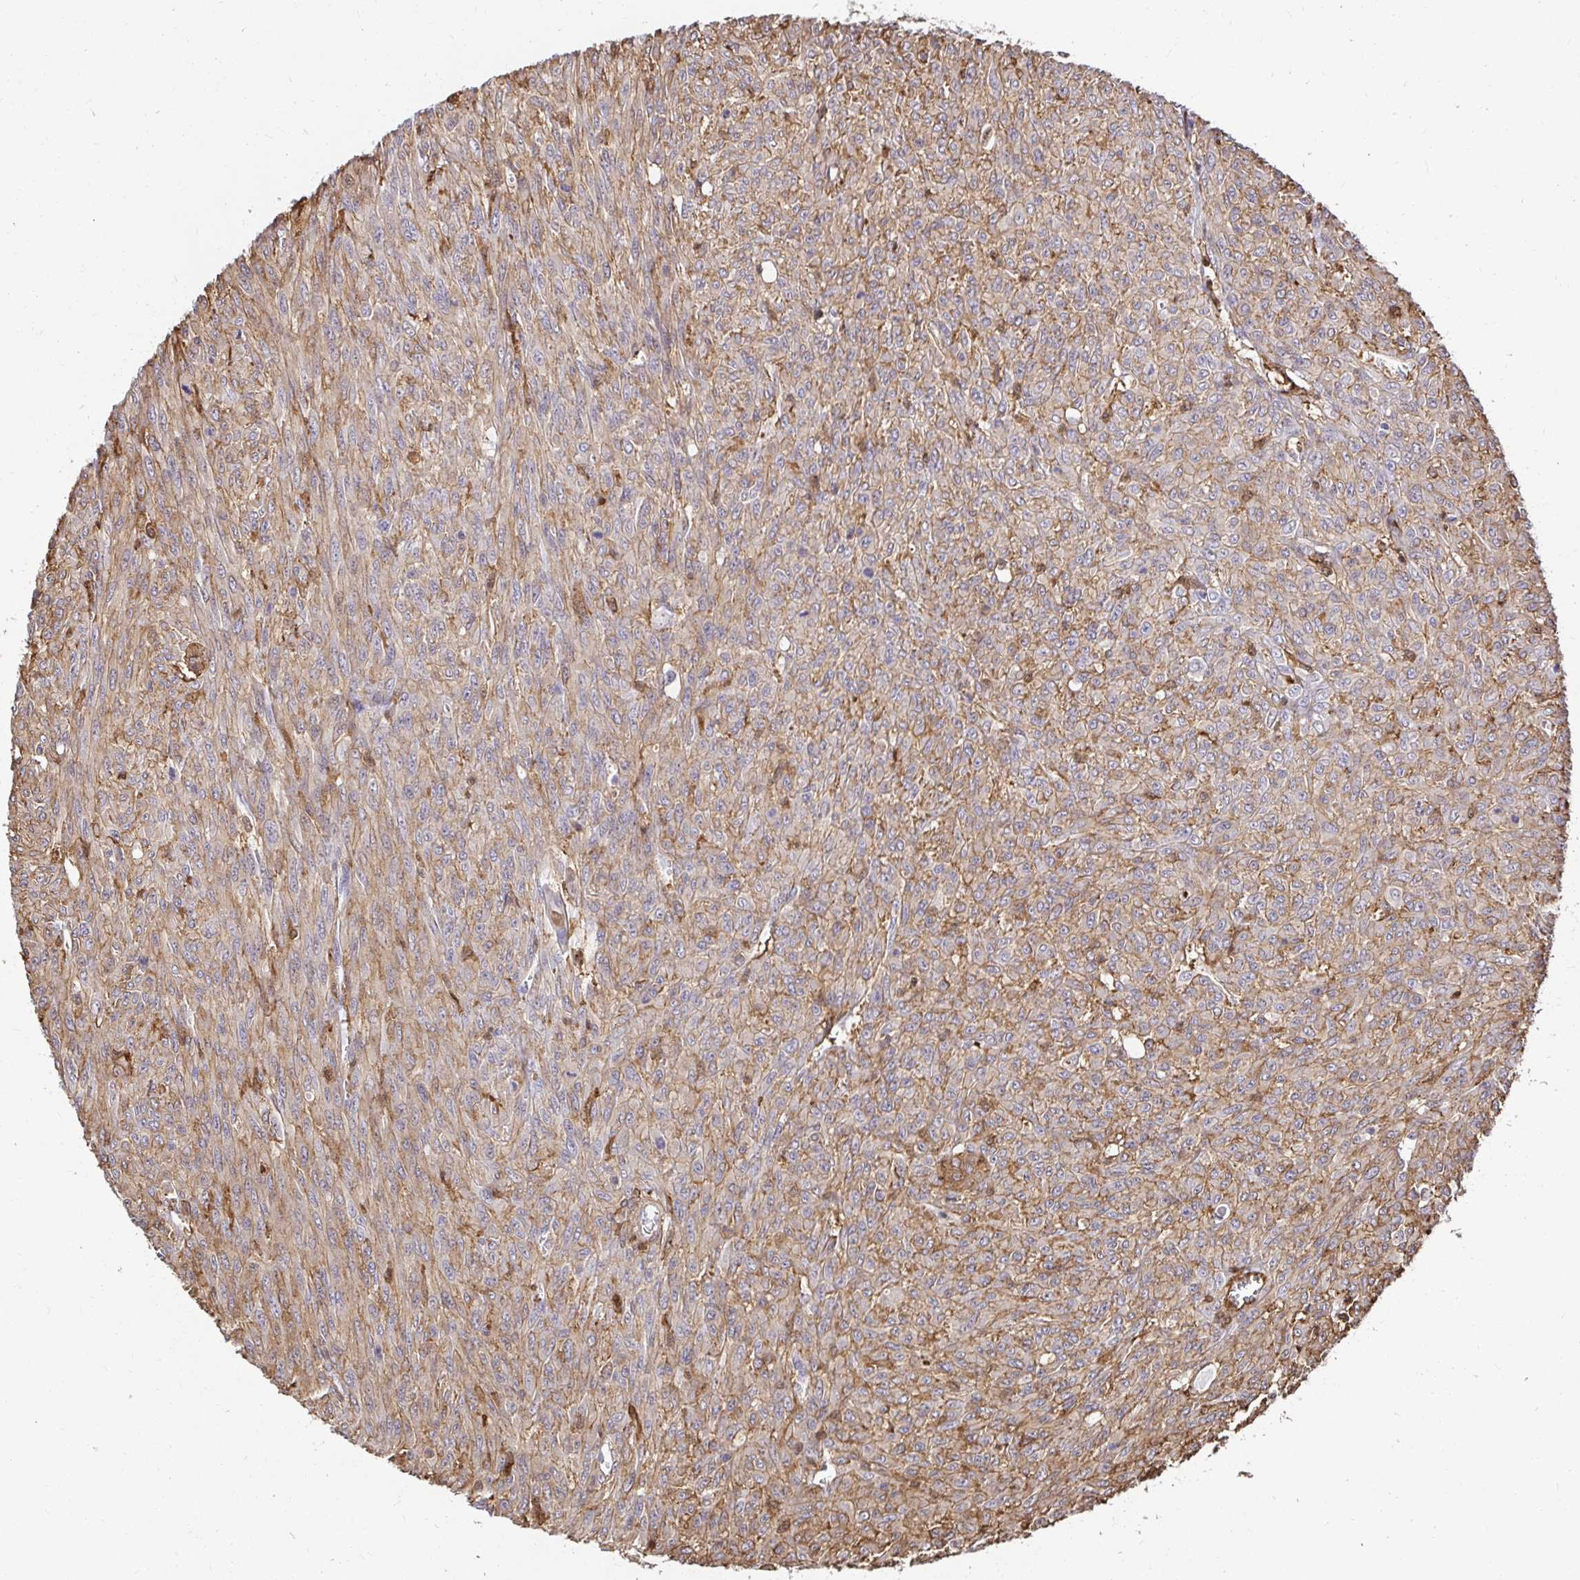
{"staining": {"intensity": "weak", "quantity": ">75%", "location": "cytoplasmic/membranous"}, "tissue": "renal cancer", "cell_type": "Tumor cells", "image_type": "cancer", "snomed": [{"axis": "morphology", "description": "Adenocarcinoma, NOS"}, {"axis": "topography", "description": "Kidney"}], "caption": "Immunohistochemical staining of renal cancer (adenocarcinoma) demonstrates low levels of weak cytoplasmic/membranous staining in about >75% of tumor cells.", "gene": "GSN", "patient": {"sex": "male", "age": 58}}